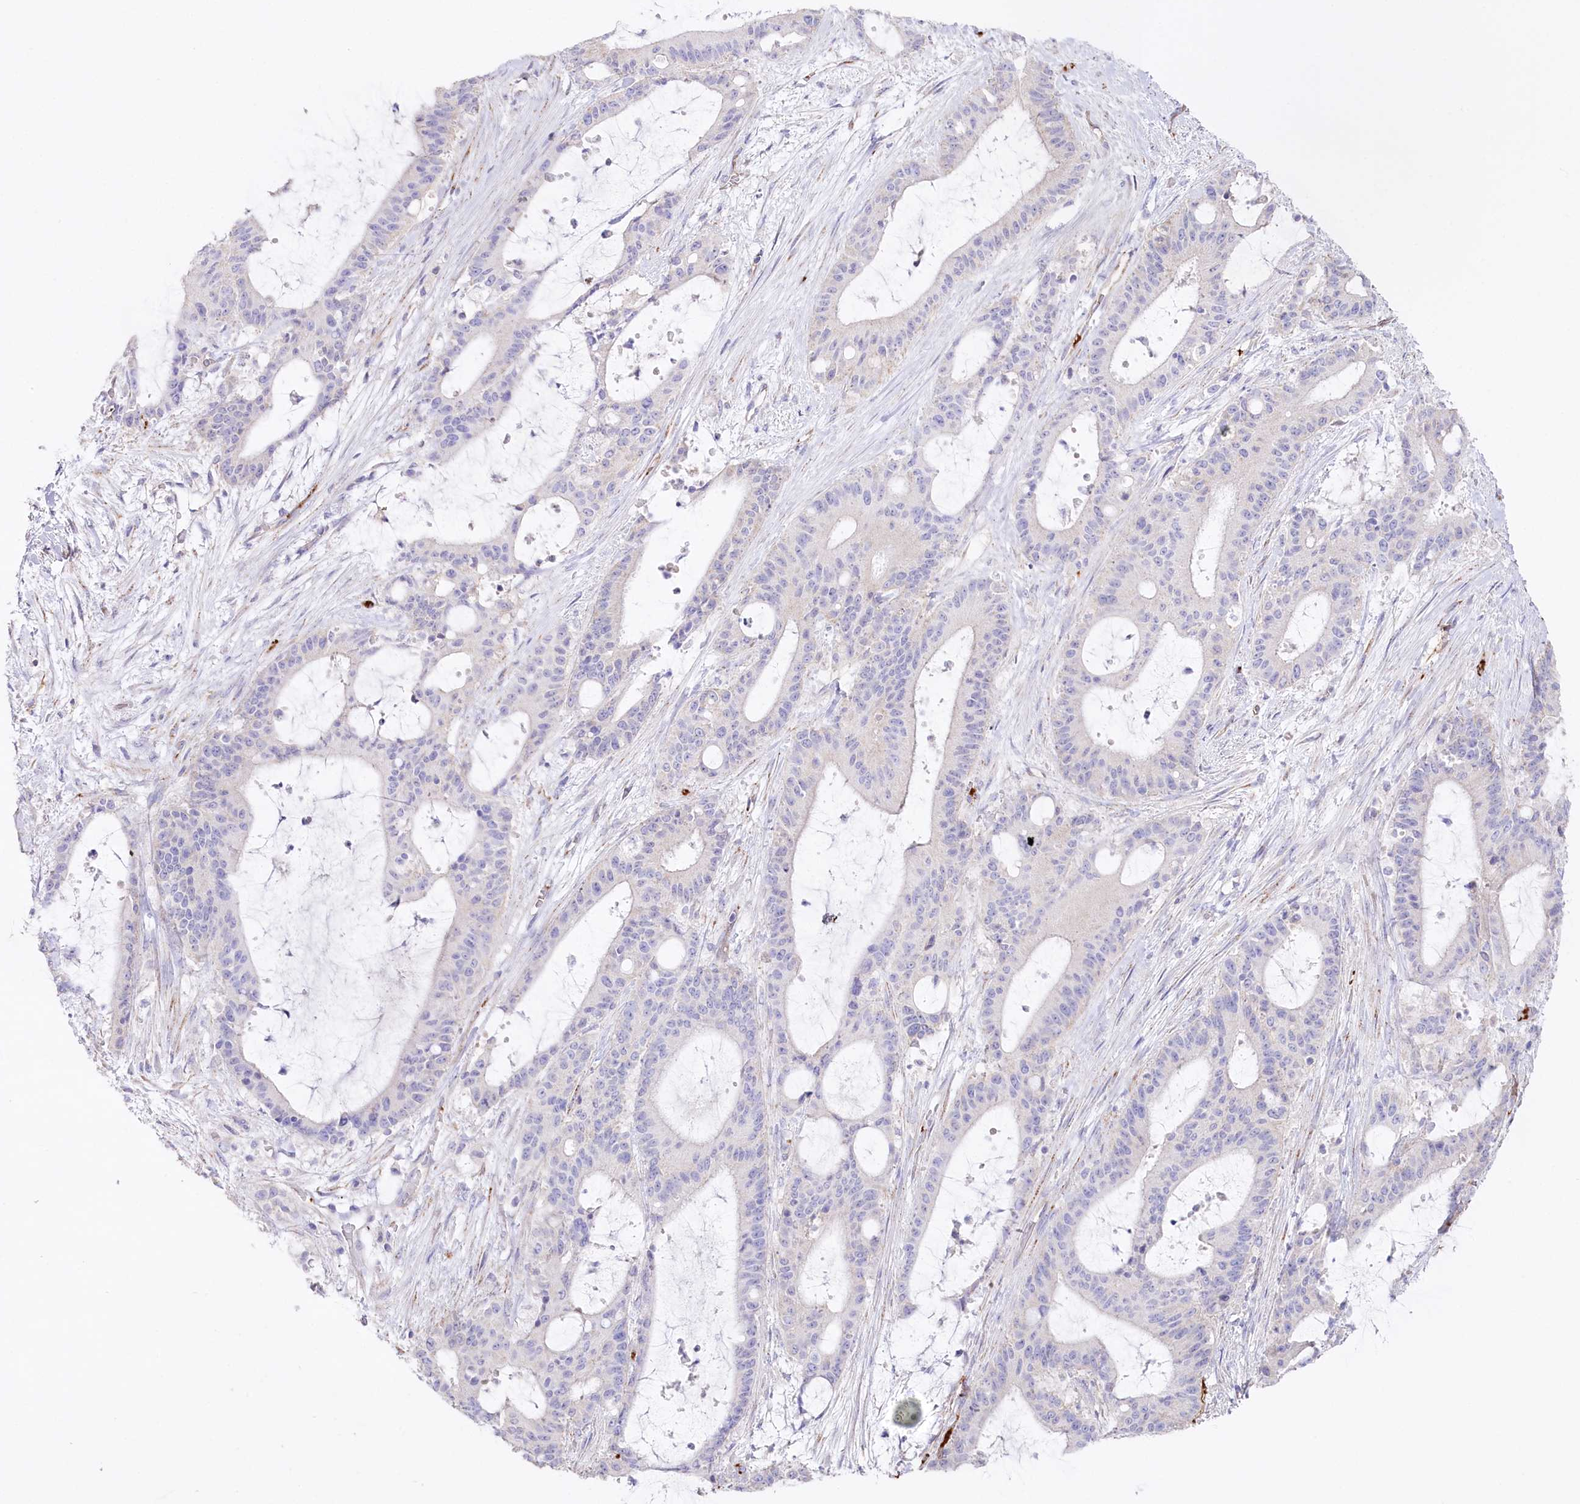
{"staining": {"intensity": "negative", "quantity": "none", "location": "none"}, "tissue": "liver cancer", "cell_type": "Tumor cells", "image_type": "cancer", "snomed": [{"axis": "morphology", "description": "Normal tissue, NOS"}, {"axis": "morphology", "description": "Cholangiocarcinoma"}, {"axis": "topography", "description": "Liver"}, {"axis": "topography", "description": "Peripheral nerve tissue"}], "caption": "This is an IHC image of human liver cancer. There is no positivity in tumor cells.", "gene": "SLC39A10", "patient": {"sex": "female", "age": 73}}